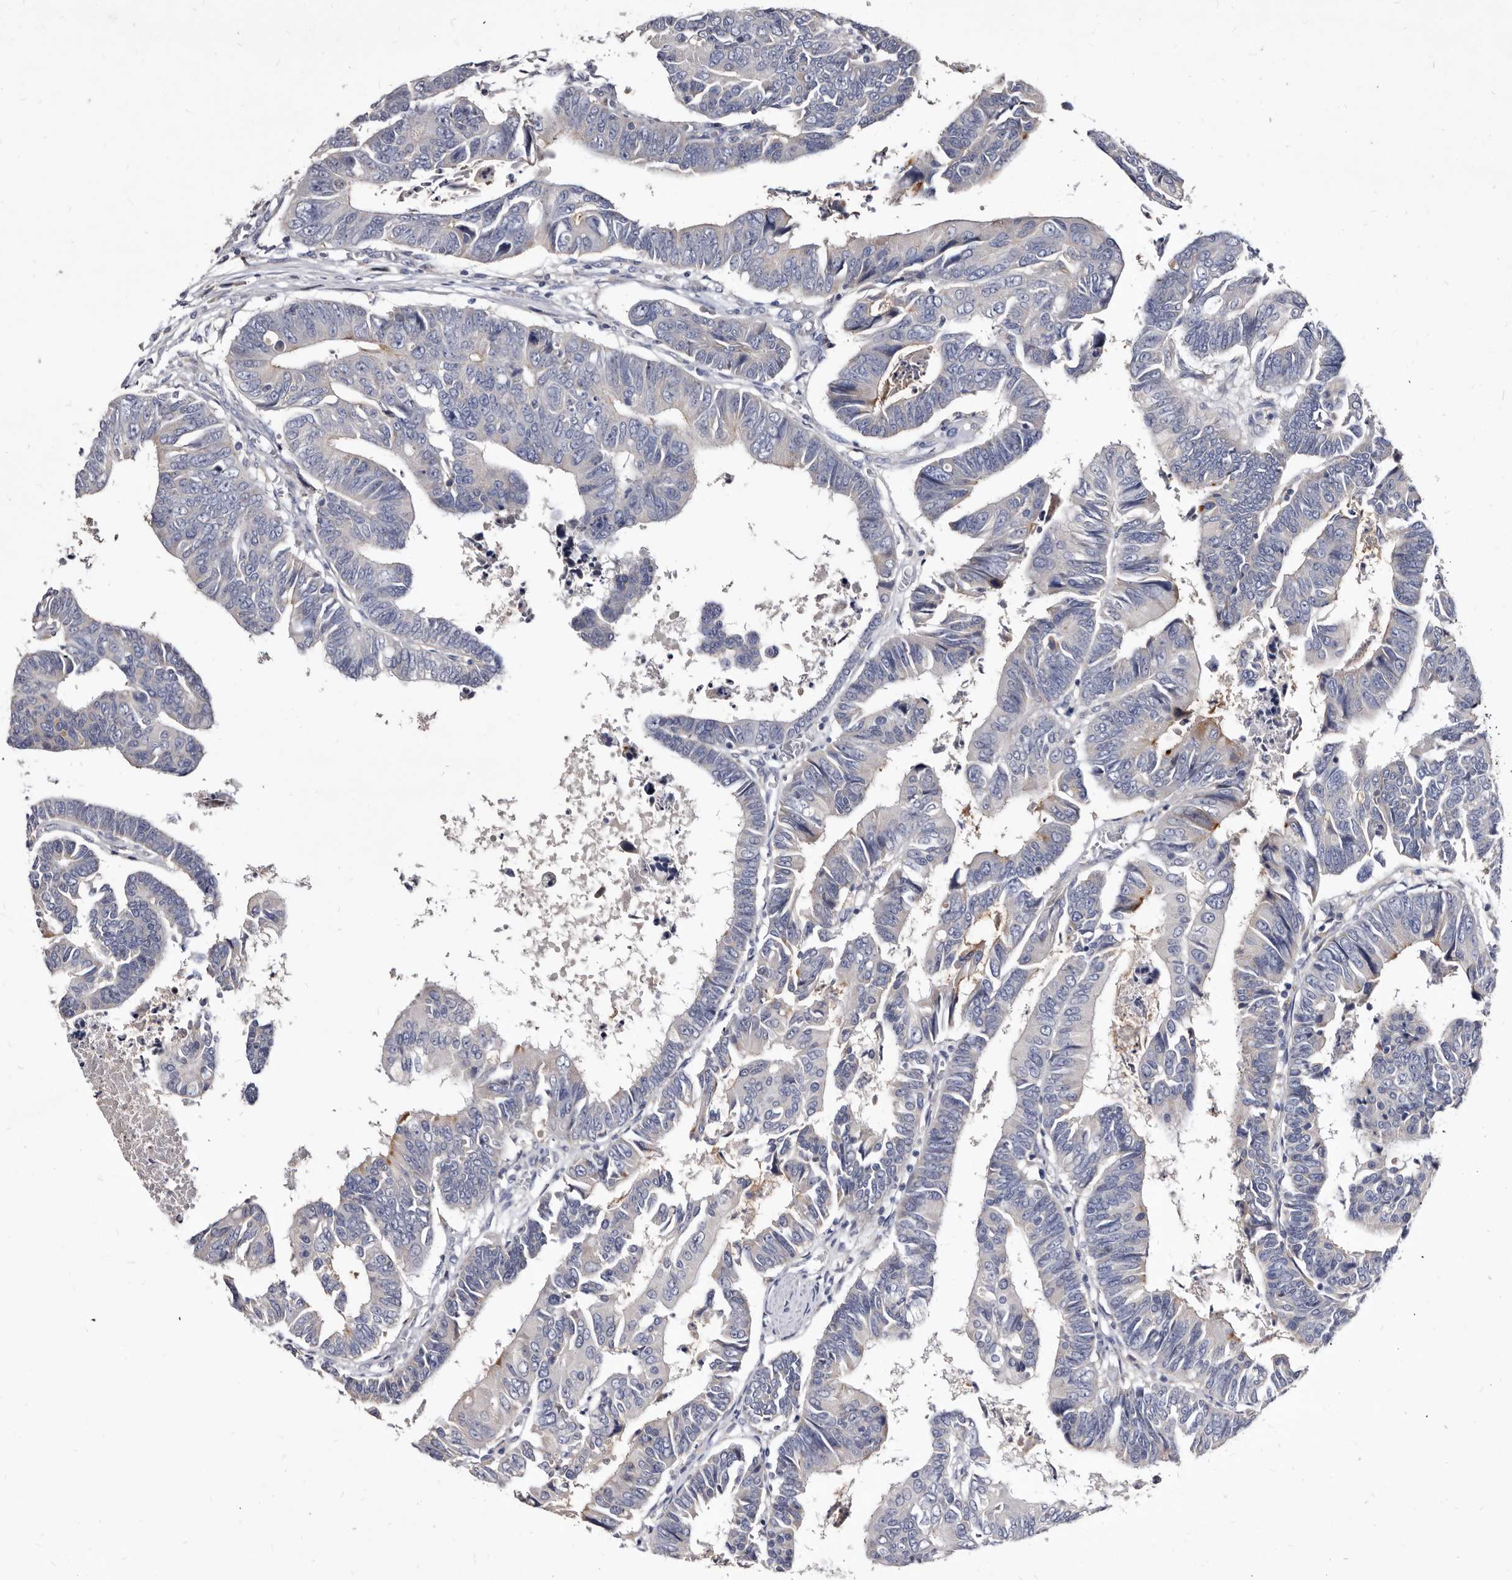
{"staining": {"intensity": "negative", "quantity": "none", "location": "none"}, "tissue": "colorectal cancer", "cell_type": "Tumor cells", "image_type": "cancer", "snomed": [{"axis": "morphology", "description": "Adenocarcinoma, NOS"}, {"axis": "topography", "description": "Rectum"}], "caption": "The image reveals no significant staining in tumor cells of colorectal adenocarcinoma.", "gene": "SLC39A2", "patient": {"sex": "female", "age": 65}}